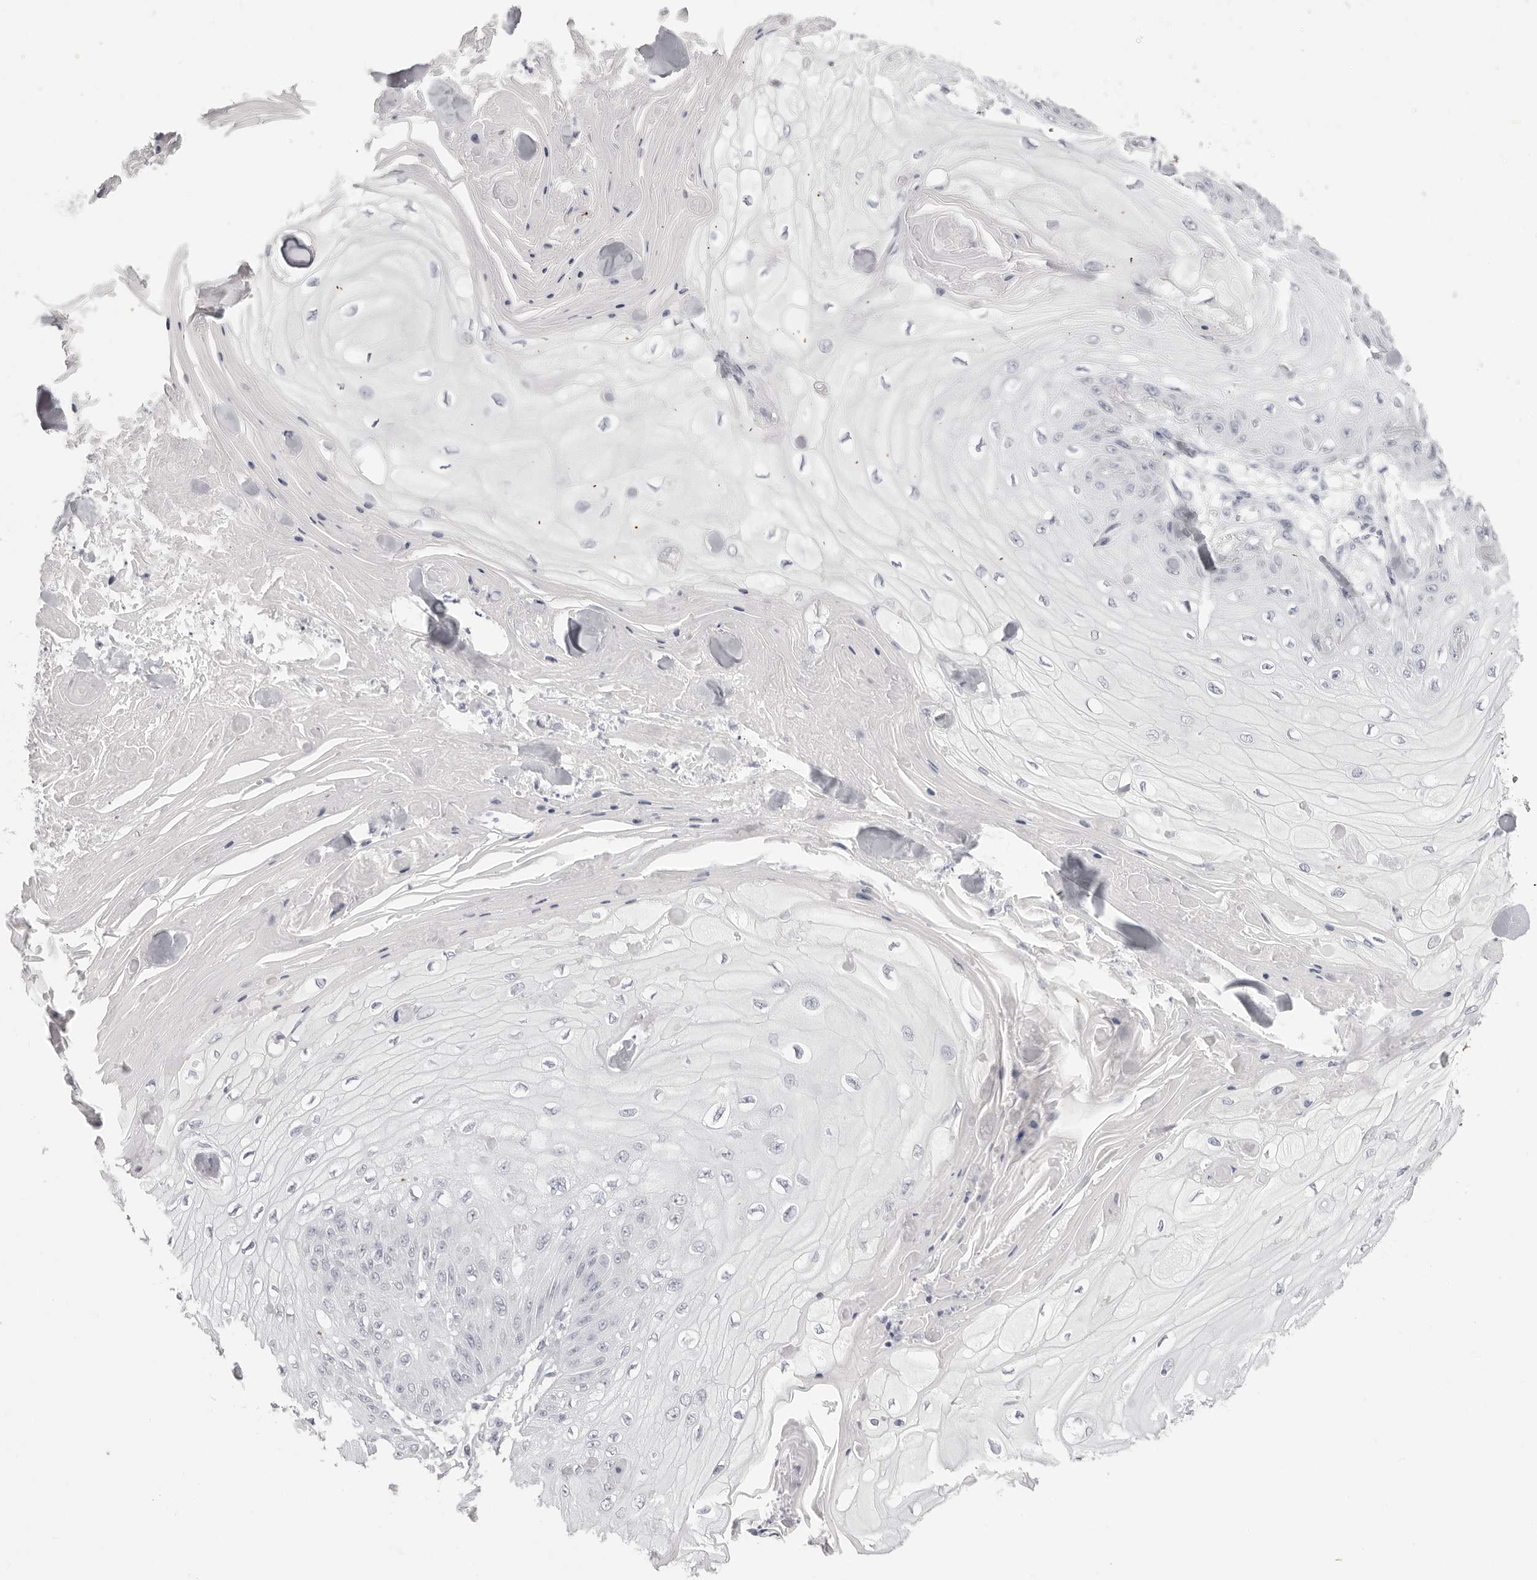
{"staining": {"intensity": "negative", "quantity": "none", "location": "none"}, "tissue": "skin cancer", "cell_type": "Tumor cells", "image_type": "cancer", "snomed": [{"axis": "morphology", "description": "Squamous cell carcinoma, NOS"}, {"axis": "topography", "description": "Skin"}], "caption": "This is a image of IHC staining of skin cancer, which shows no expression in tumor cells. (DAB immunohistochemistry (IHC) visualized using brightfield microscopy, high magnification).", "gene": "CST1", "patient": {"sex": "male", "age": 74}}